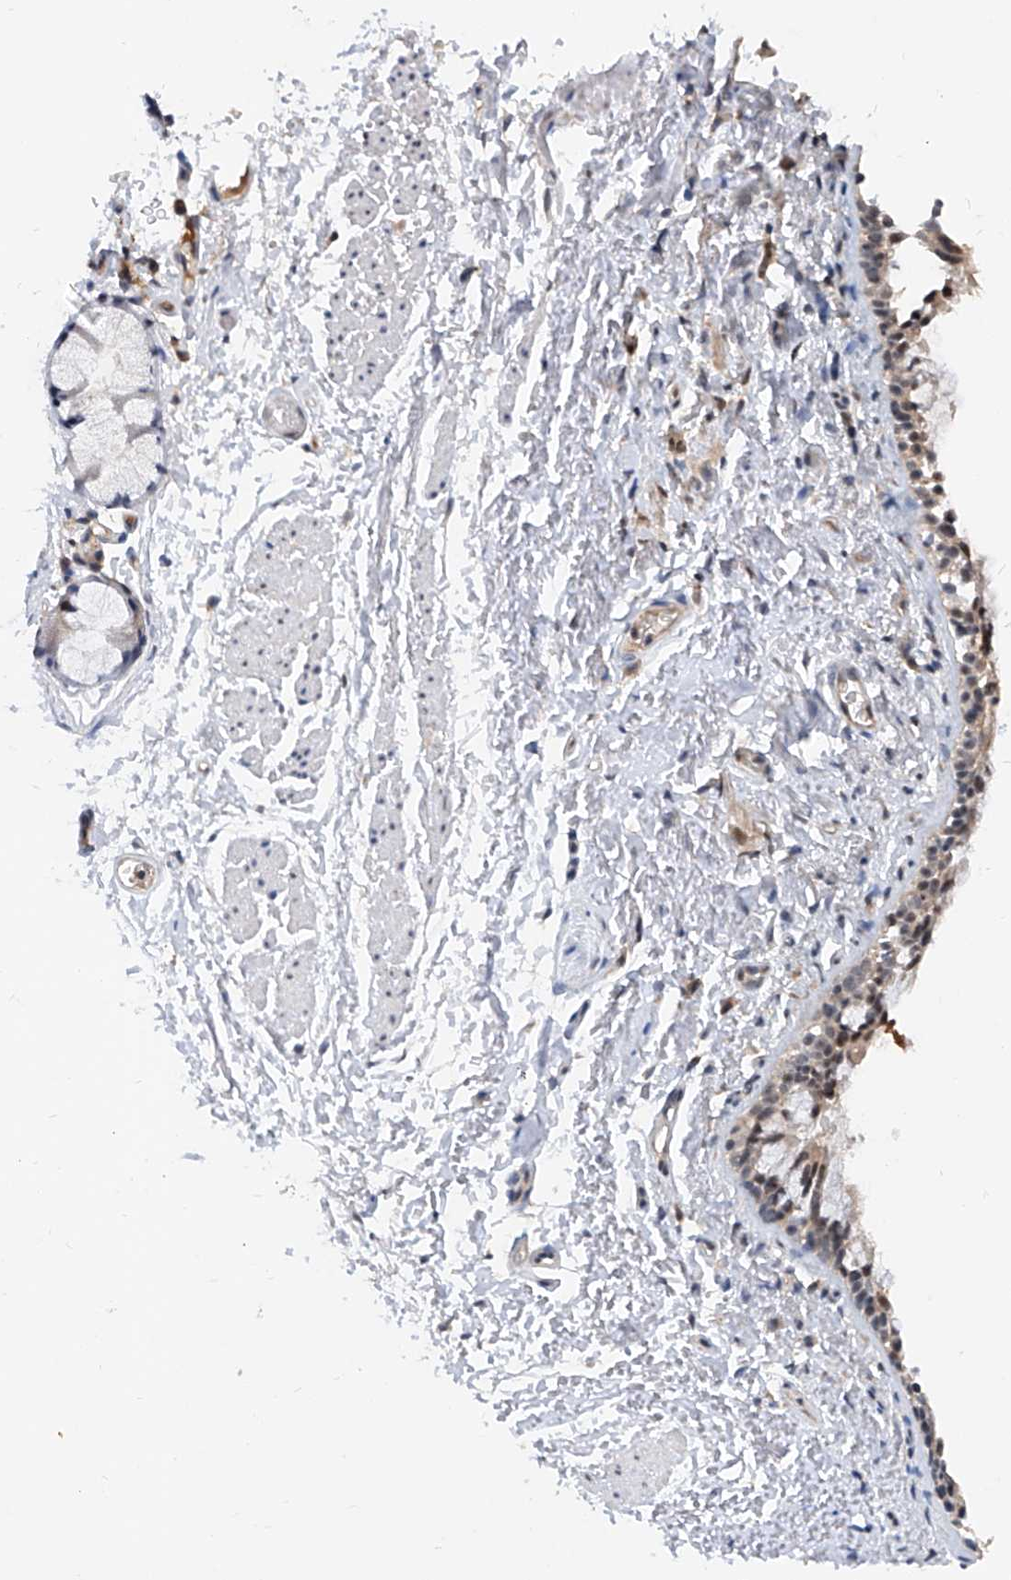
{"staining": {"intensity": "weak", "quantity": "<25%", "location": "cytoplasmic/membranous"}, "tissue": "bronchus", "cell_type": "Respiratory epithelial cells", "image_type": "normal", "snomed": [{"axis": "morphology", "description": "Normal tissue, NOS"}, {"axis": "topography", "description": "Cartilage tissue"}, {"axis": "topography", "description": "Bronchus"}], "caption": "IHC micrograph of normal bronchus: human bronchus stained with DAB reveals no significant protein positivity in respiratory epithelial cells.", "gene": "CARMIL3", "patient": {"sex": "female", "age": 73}}